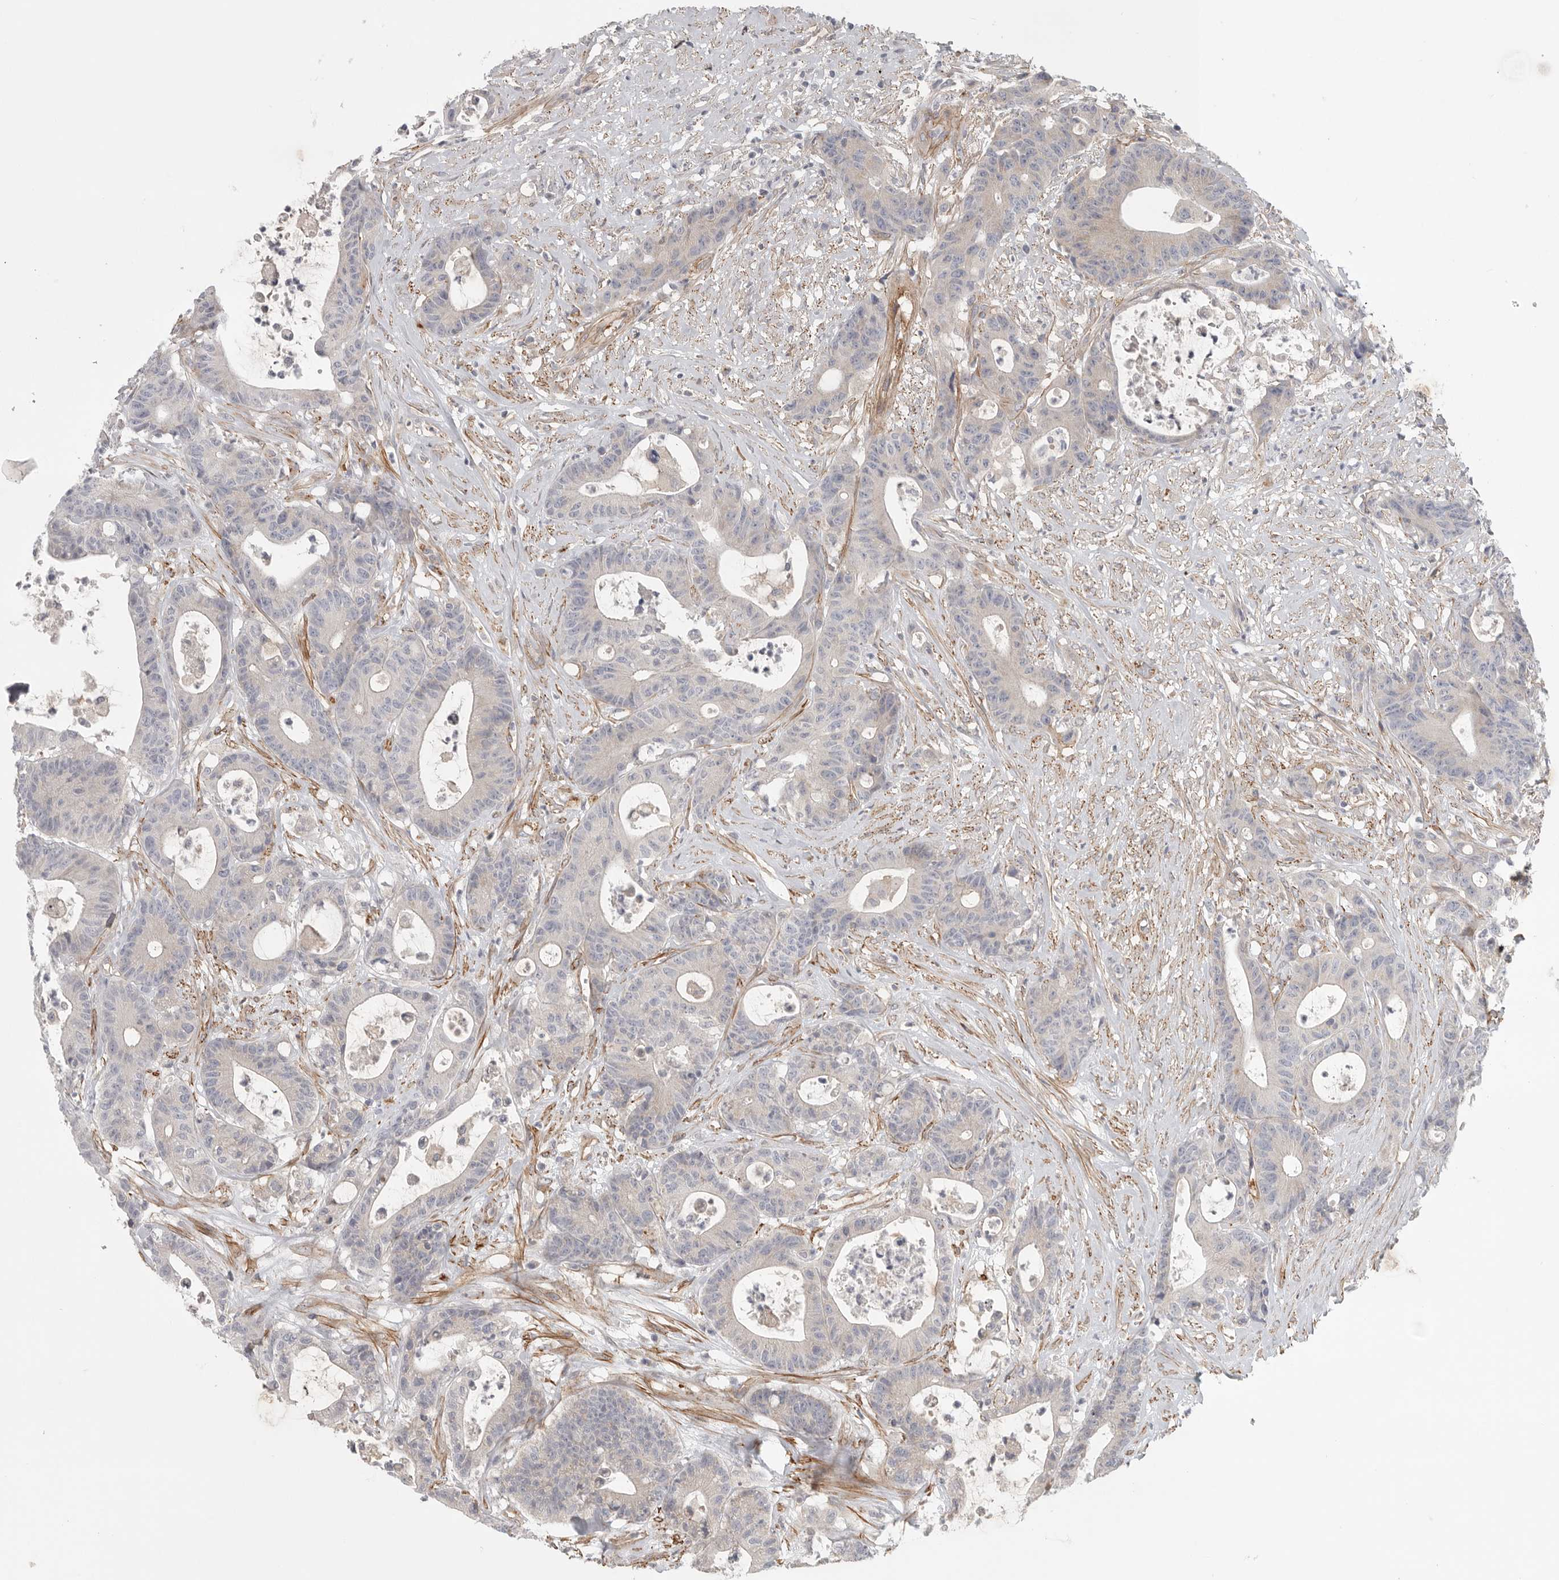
{"staining": {"intensity": "negative", "quantity": "none", "location": "none"}, "tissue": "colorectal cancer", "cell_type": "Tumor cells", "image_type": "cancer", "snomed": [{"axis": "morphology", "description": "Adenocarcinoma, NOS"}, {"axis": "topography", "description": "Colon"}], "caption": "Tumor cells are negative for brown protein staining in colorectal cancer.", "gene": "LONRF1", "patient": {"sex": "female", "age": 84}}